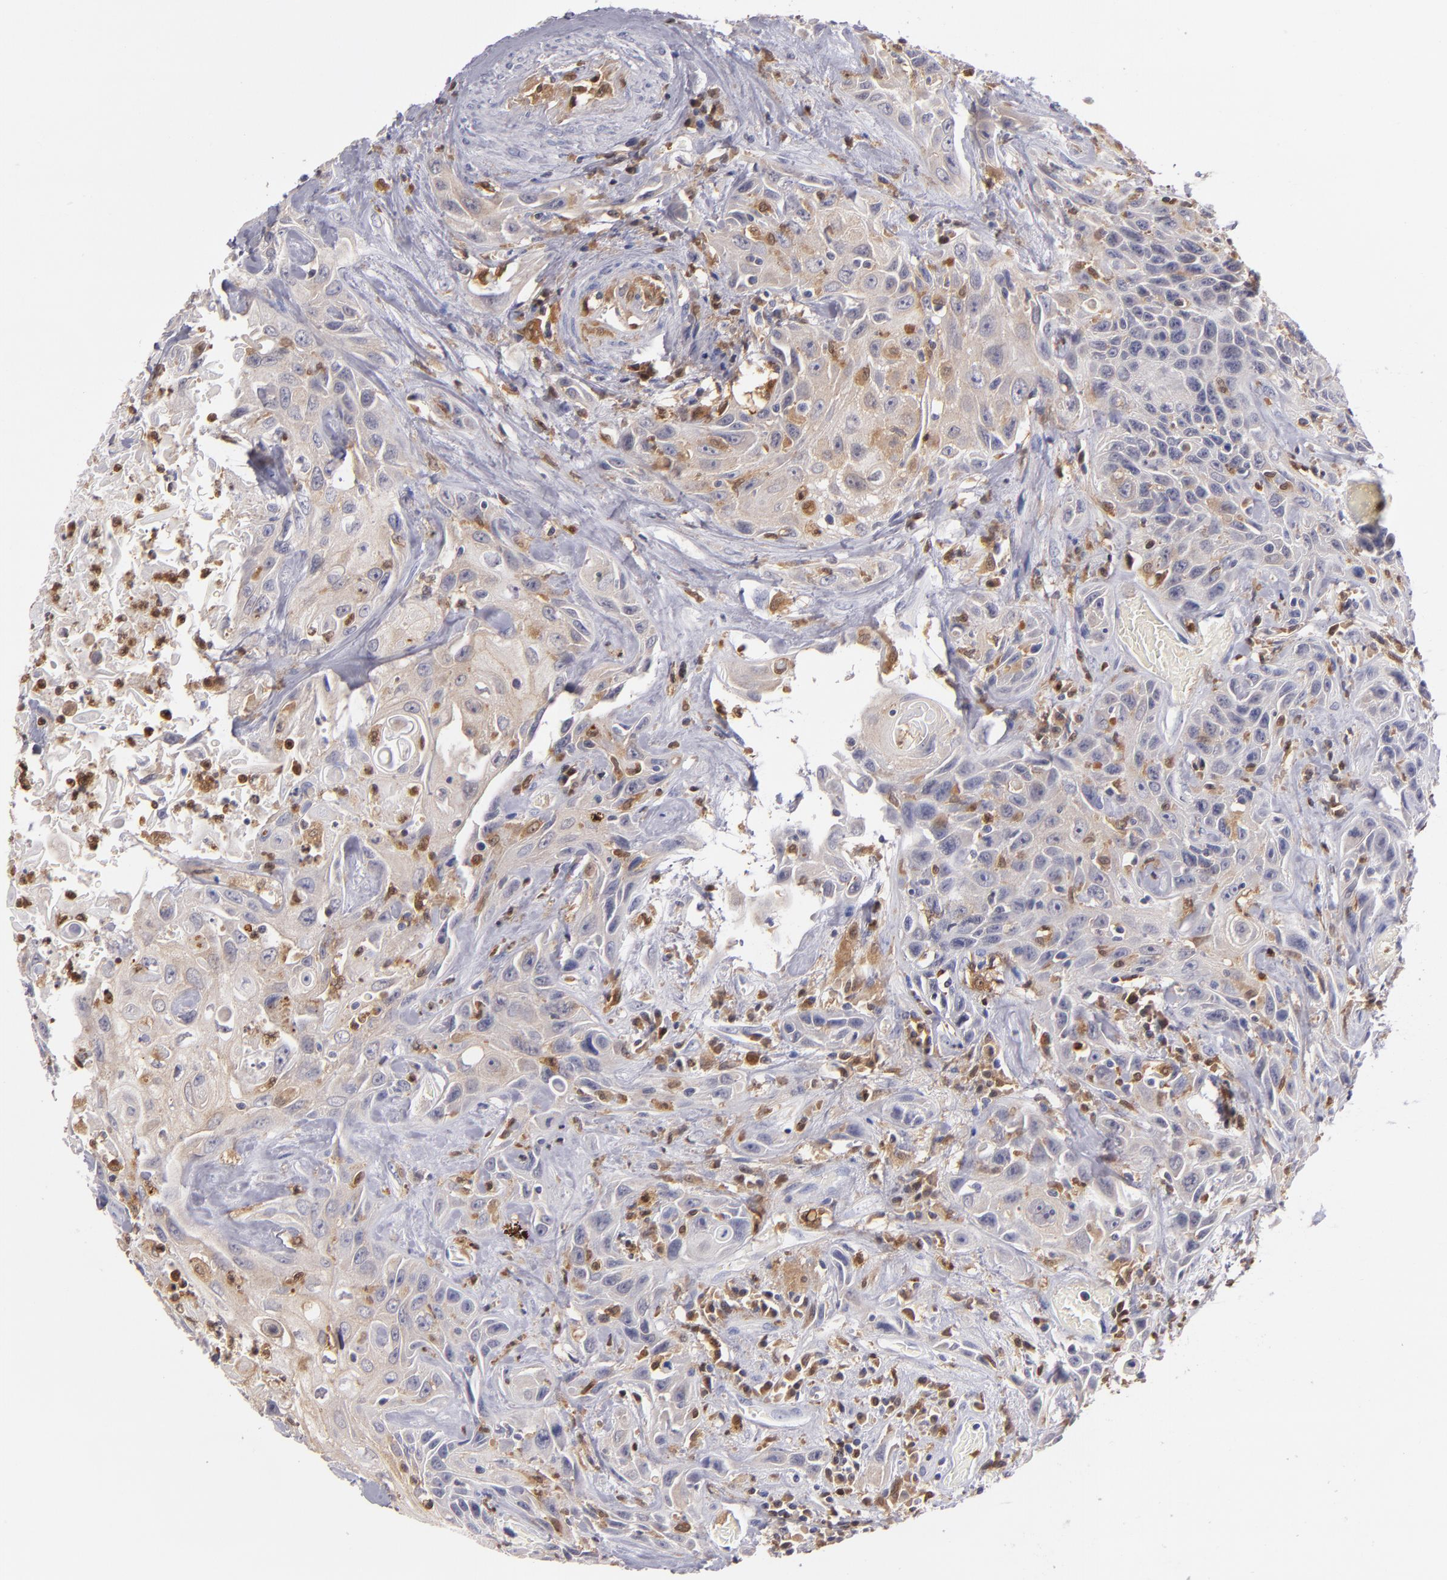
{"staining": {"intensity": "weak", "quantity": "25%-75%", "location": "cytoplasmic/membranous"}, "tissue": "urothelial cancer", "cell_type": "Tumor cells", "image_type": "cancer", "snomed": [{"axis": "morphology", "description": "Urothelial carcinoma, High grade"}, {"axis": "topography", "description": "Urinary bladder"}], "caption": "IHC photomicrograph of human urothelial cancer stained for a protein (brown), which shows low levels of weak cytoplasmic/membranous positivity in about 25%-75% of tumor cells.", "gene": "PRKCD", "patient": {"sex": "female", "age": 84}}